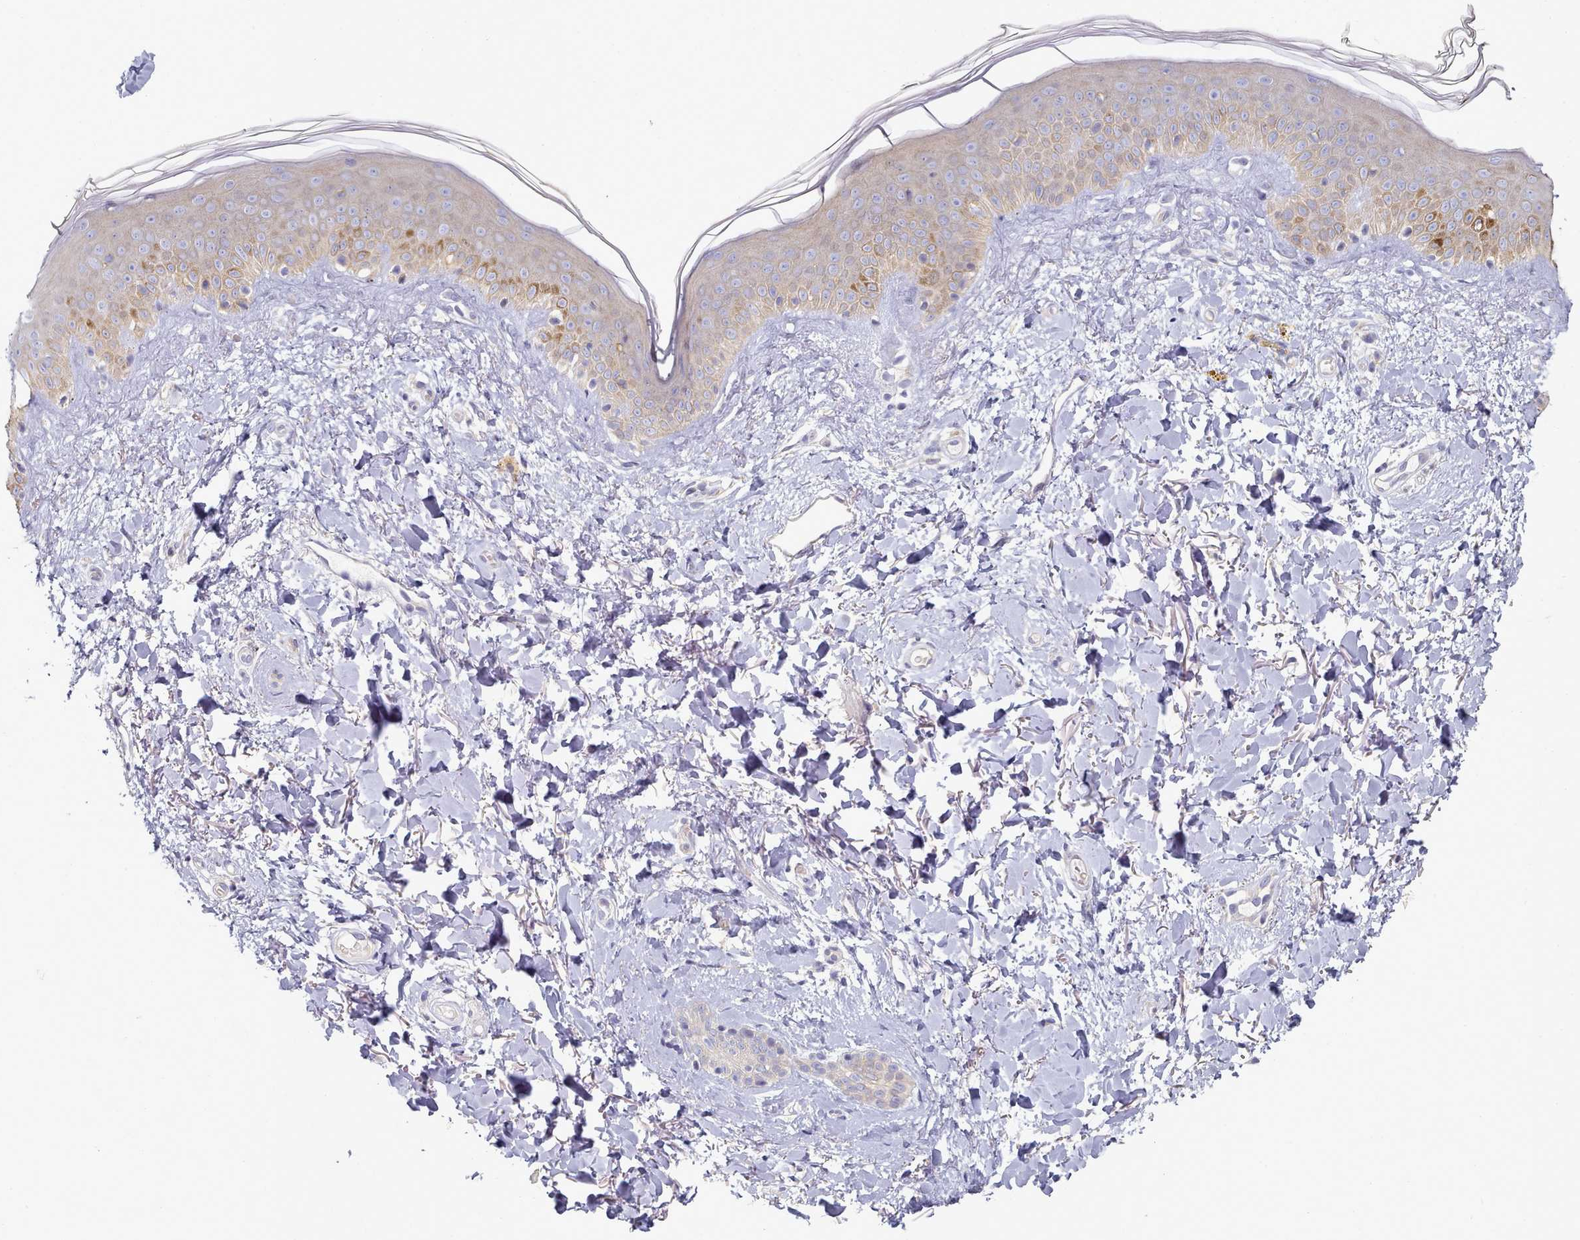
{"staining": {"intensity": "negative", "quantity": "none", "location": "none"}, "tissue": "skin", "cell_type": "Fibroblasts", "image_type": "normal", "snomed": [{"axis": "morphology", "description": "Normal tissue, NOS"}, {"axis": "topography", "description": "Skin"}], "caption": "An IHC micrograph of normal skin is shown. There is no staining in fibroblasts of skin. (DAB immunohistochemistry with hematoxylin counter stain).", "gene": "TYW1B", "patient": {"sex": "female", "age": 58}}